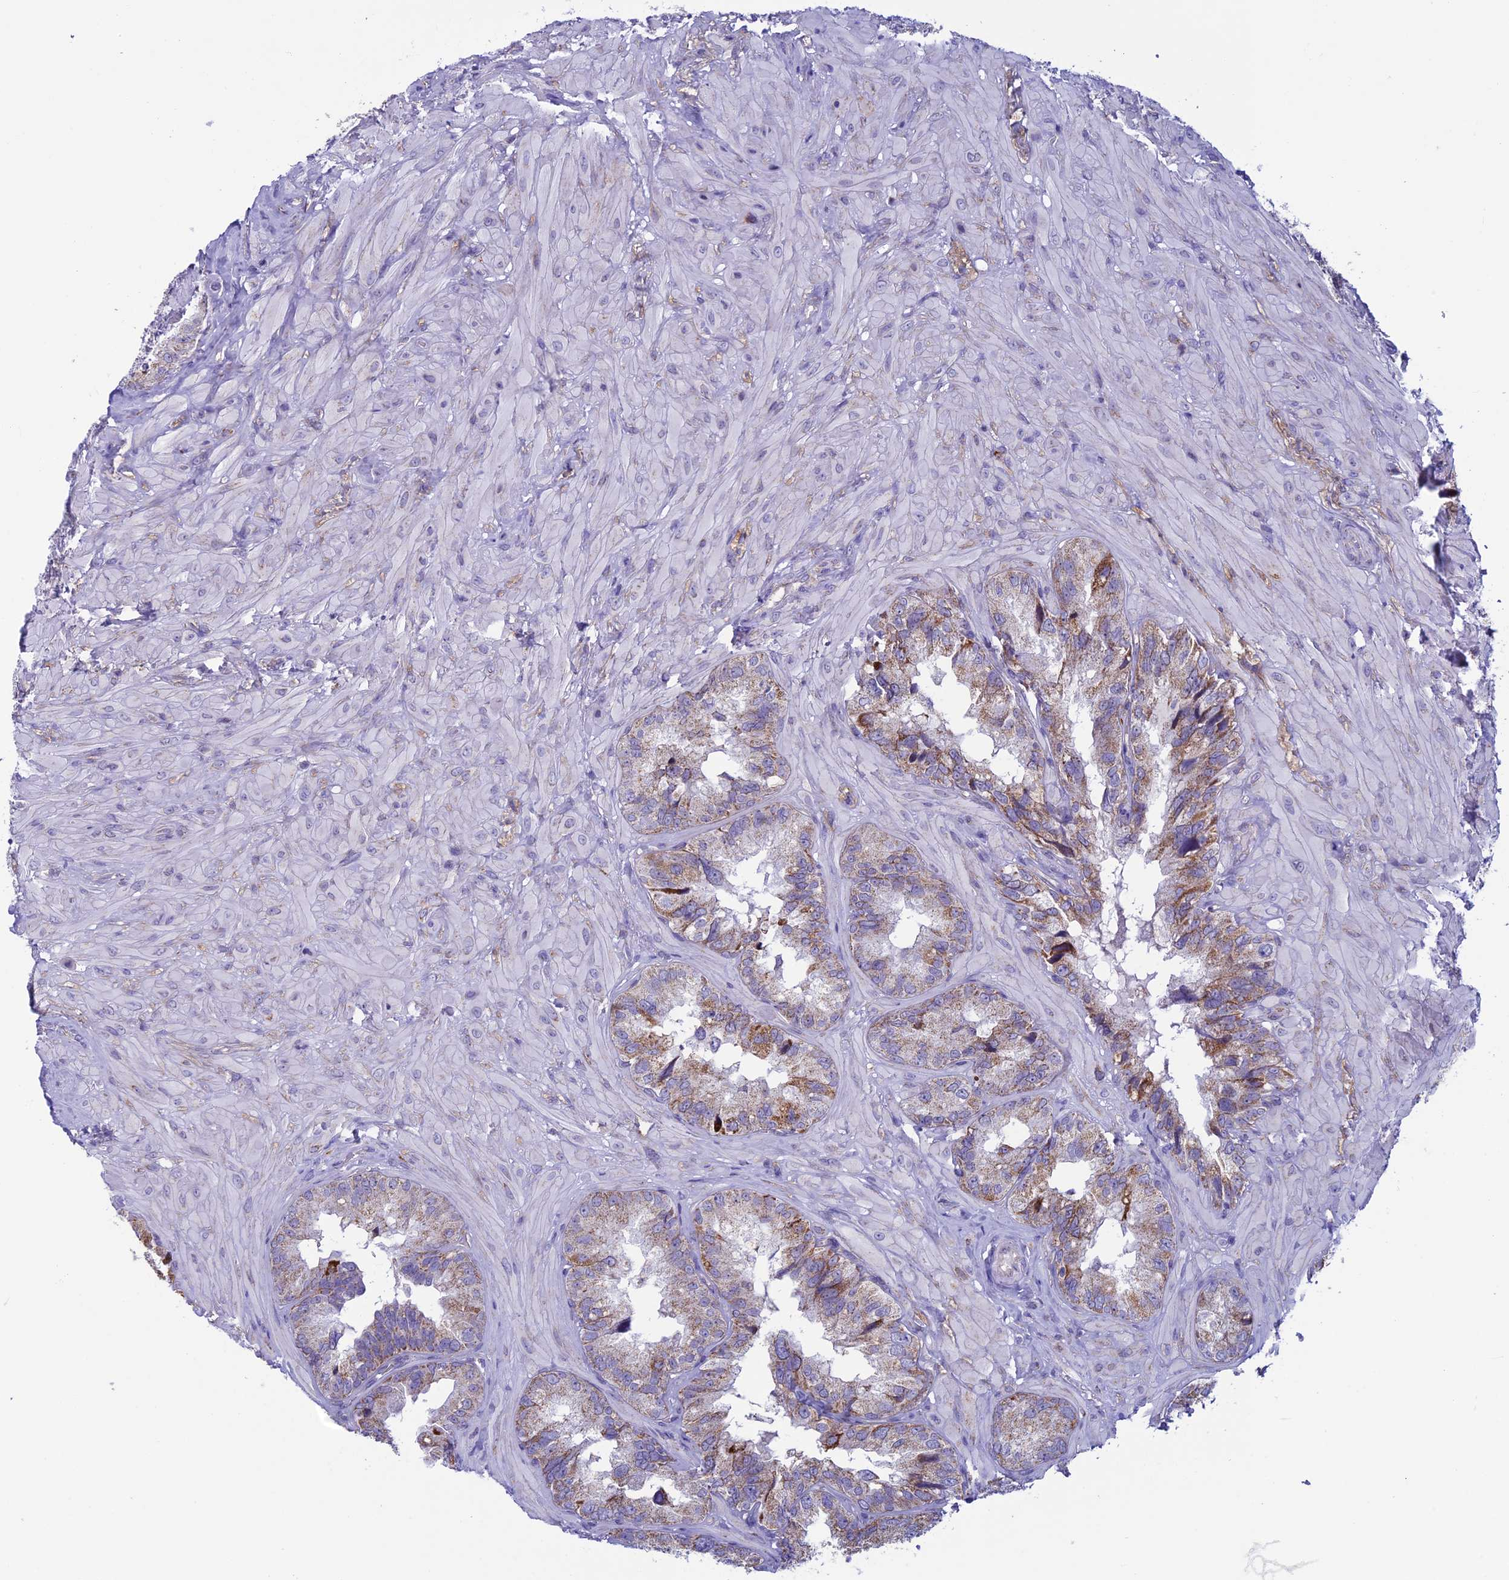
{"staining": {"intensity": "moderate", "quantity": "25%-75%", "location": "cytoplasmic/membranous"}, "tissue": "seminal vesicle", "cell_type": "Glandular cells", "image_type": "normal", "snomed": [{"axis": "morphology", "description": "Normal tissue, NOS"}, {"axis": "topography", "description": "Seminal veicle"}, {"axis": "topography", "description": "Peripheral nerve tissue"}], "caption": "A medium amount of moderate cytoplasmic/membranous positivity is seen in approximately 25%-75% of glandular cells in benign seminal vesicle. (Stains: DAB (3,3'-diaminobenzidine) in brown, nuclei in blue, Microscopy: brightfield microscopy at high magnification).", "gene": "MFSD12", "patient": {"sex": "male", "age": 67}}